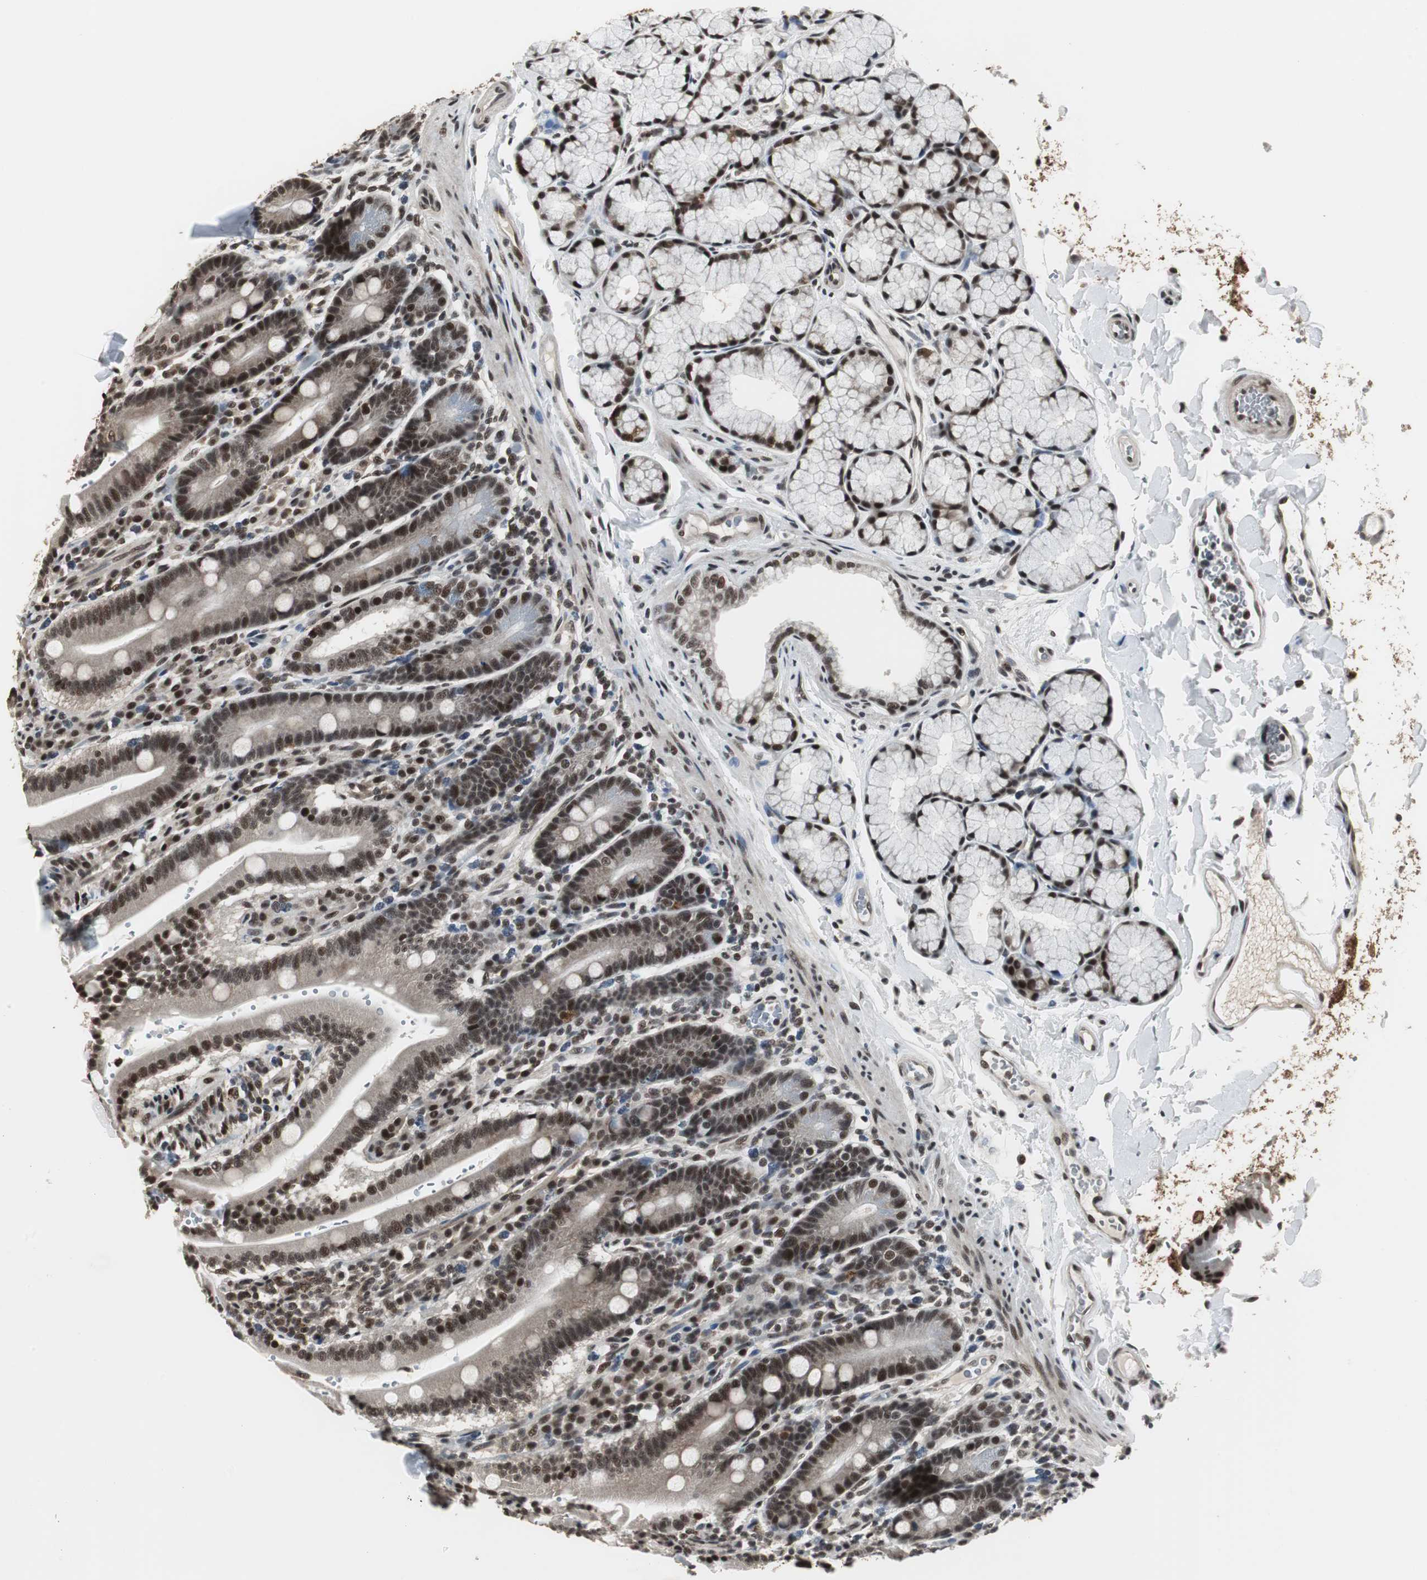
{"staining": {"intensity": "strong", "quantity": ">75%", "location": "nuclear"}, "tissue": "duodenum", "cell_type": "Glandular cells", "image_type": "normal", "snomed": [{"axis": "morphology", "description": "Normal tissue, NOS"}, {"axis": "topography", "description": "Small intestine, NOS"}], "caption": "IHC histopathology image of unremarkable duodenum: human duodenum stained using IHC shows high levels of strong protein expression localized specifically in the nuclear of glandular cells, appearing as a nuclear brown color.", "gene": "CDK9", "patient": {"sex": "female", "age": 71}}